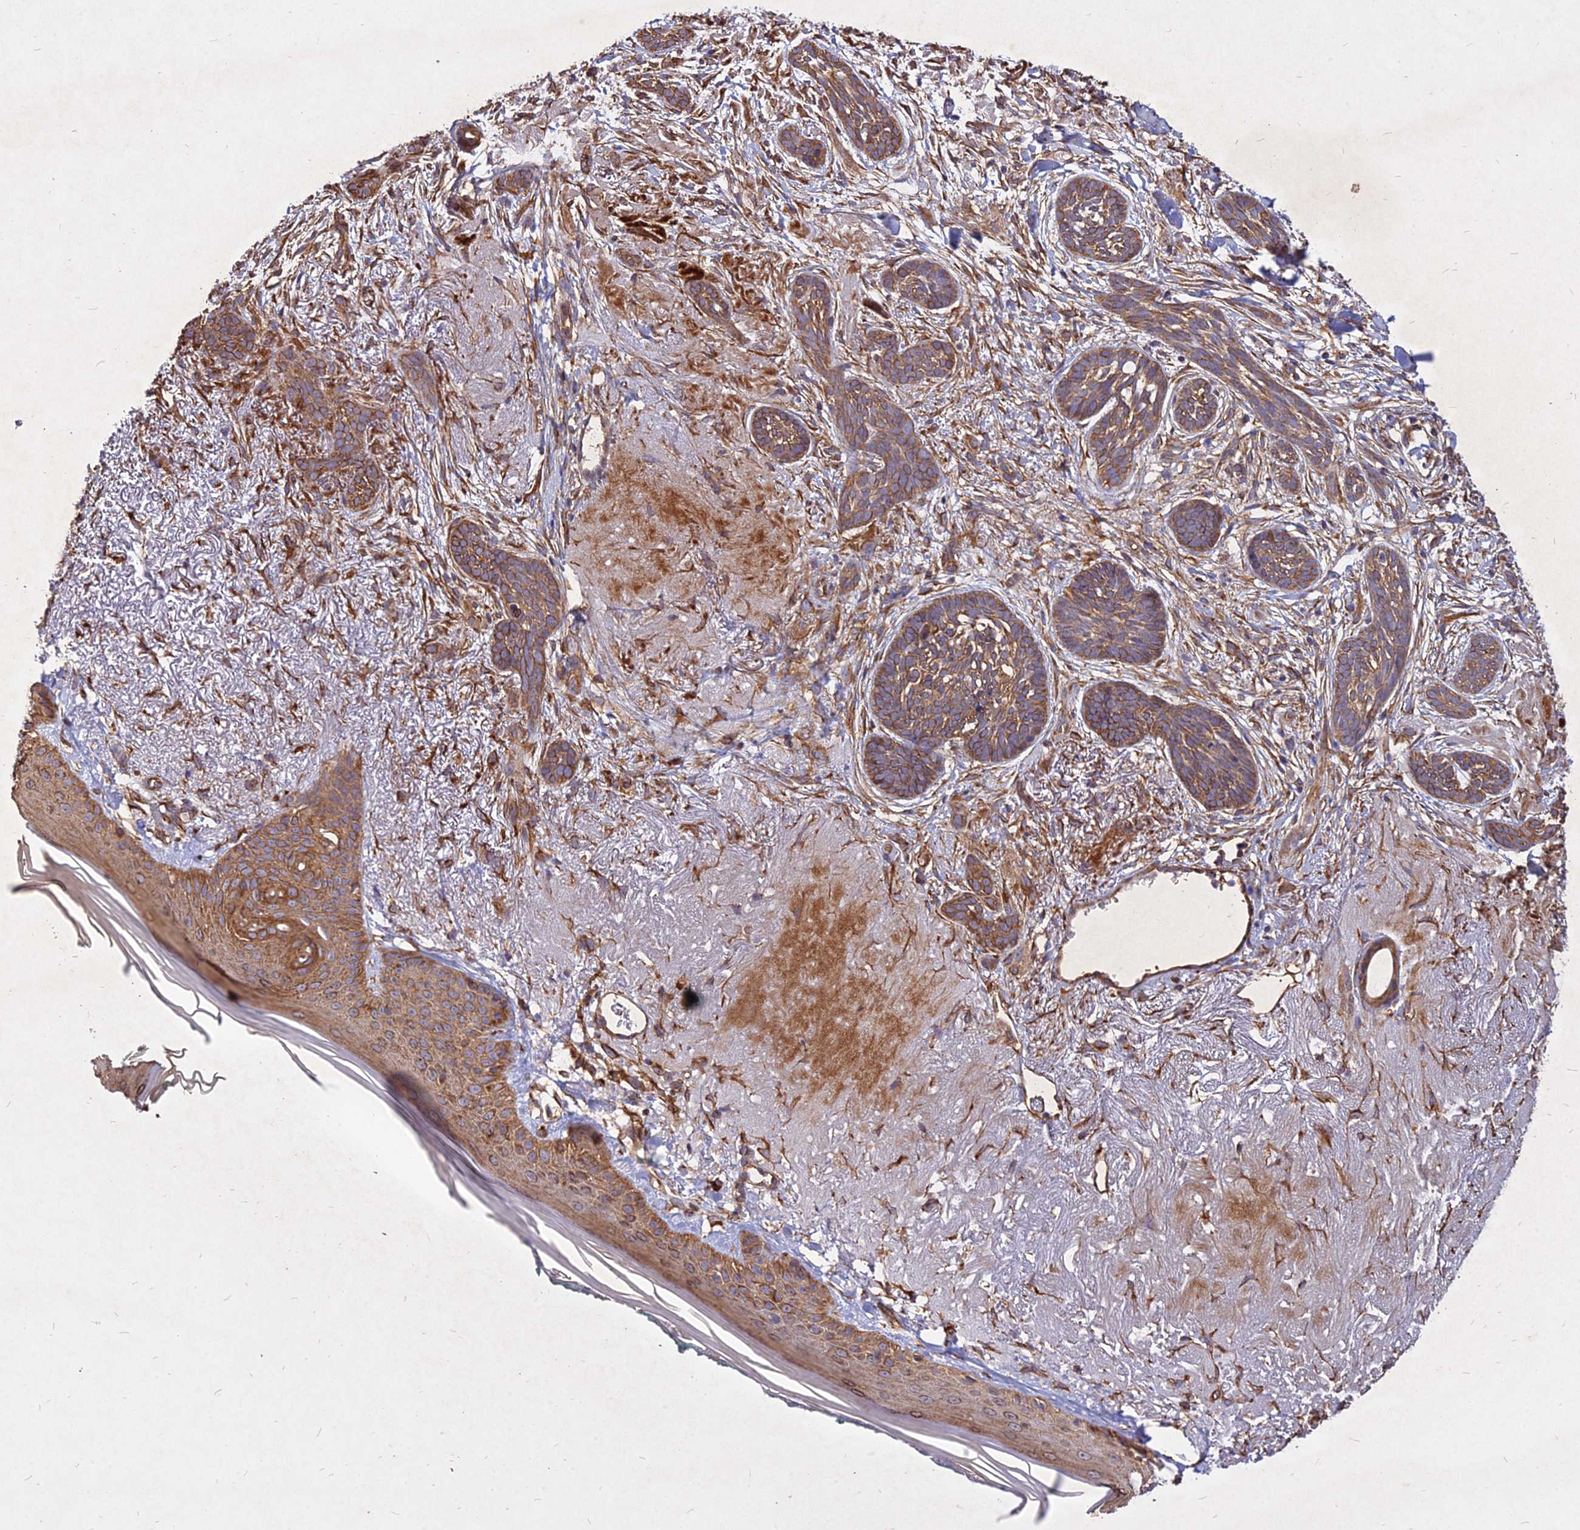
{"staining": {"intensity": "moderate", "quantity": ">75%", "location": "cytoplasmic/membranous"}, "tissue": "skin cancer", "cell_type": "Tumor cells", "image_type": "cancer", "snomed": [{"axis": "morphology", "description": "Basal cell carcinoma"}, {"axis": "topography", "description": "Skin"}], "caption": "Skin cancer stained with IHC reveals moderate cytoplasmic/membranous positivity in about >75% of tumor cells.", "gene": "SKA1", "patient": {"sex": "male", "age": 71}}